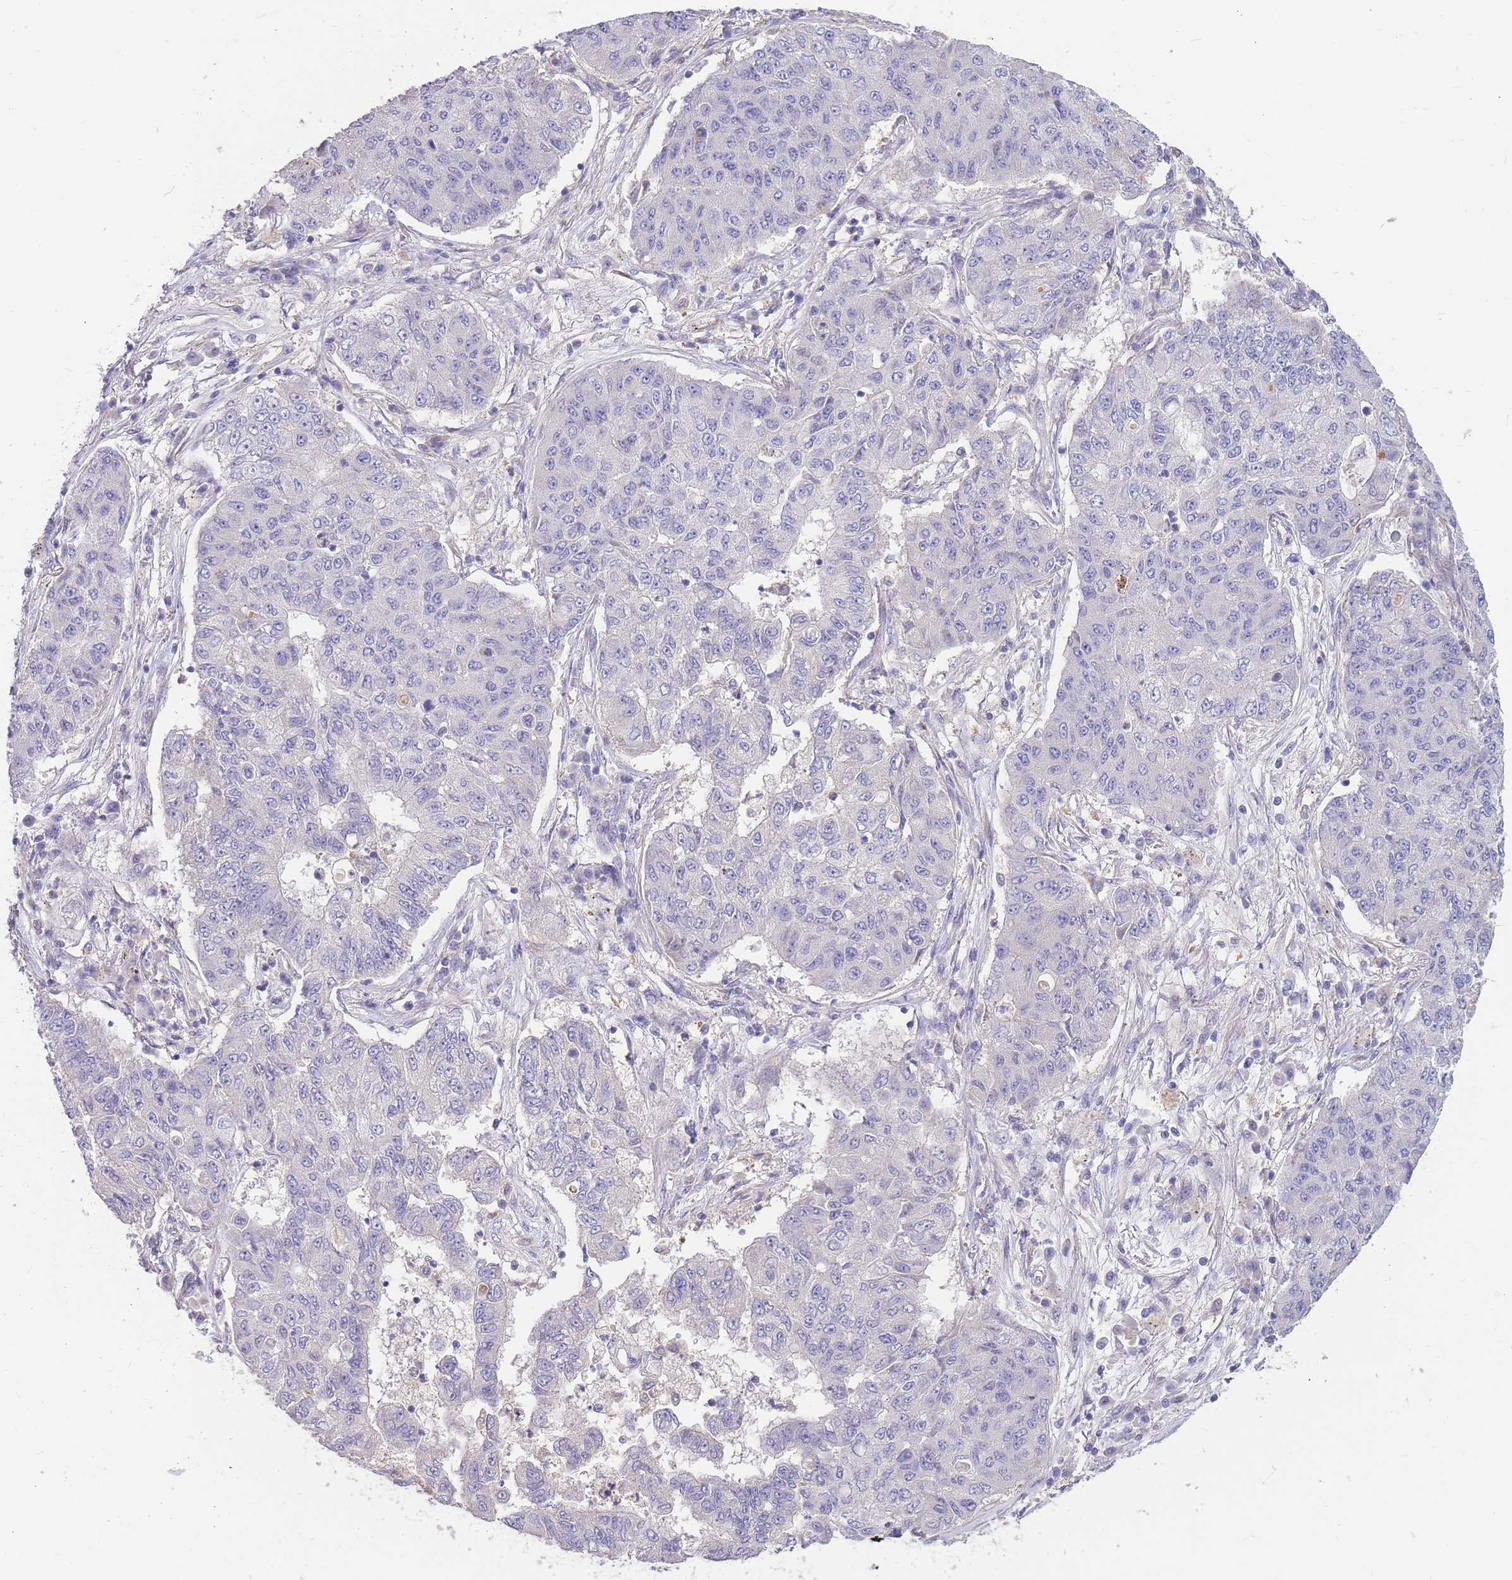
{"staining": {"intensity": "negative", "quantity": "none", "location": "none"}, "tissue": "lung cancer", "cell_type": "Tumor cells", "image_type": "cancer", "snomed": [{"axis": "morphology", "description": "Squamous cell carcinoma, NOS"}, {"axis": "topography", "description": "Lung"}], "caption": "DAB (3,3'-diaminobenzidine) immunohistochemical staining of human lung cancer (squamous cell carcinoma) shows no significant positivity in tumor cells.", "gene": "OR5T1", "patient": {"sex": "male", "age": 74}}